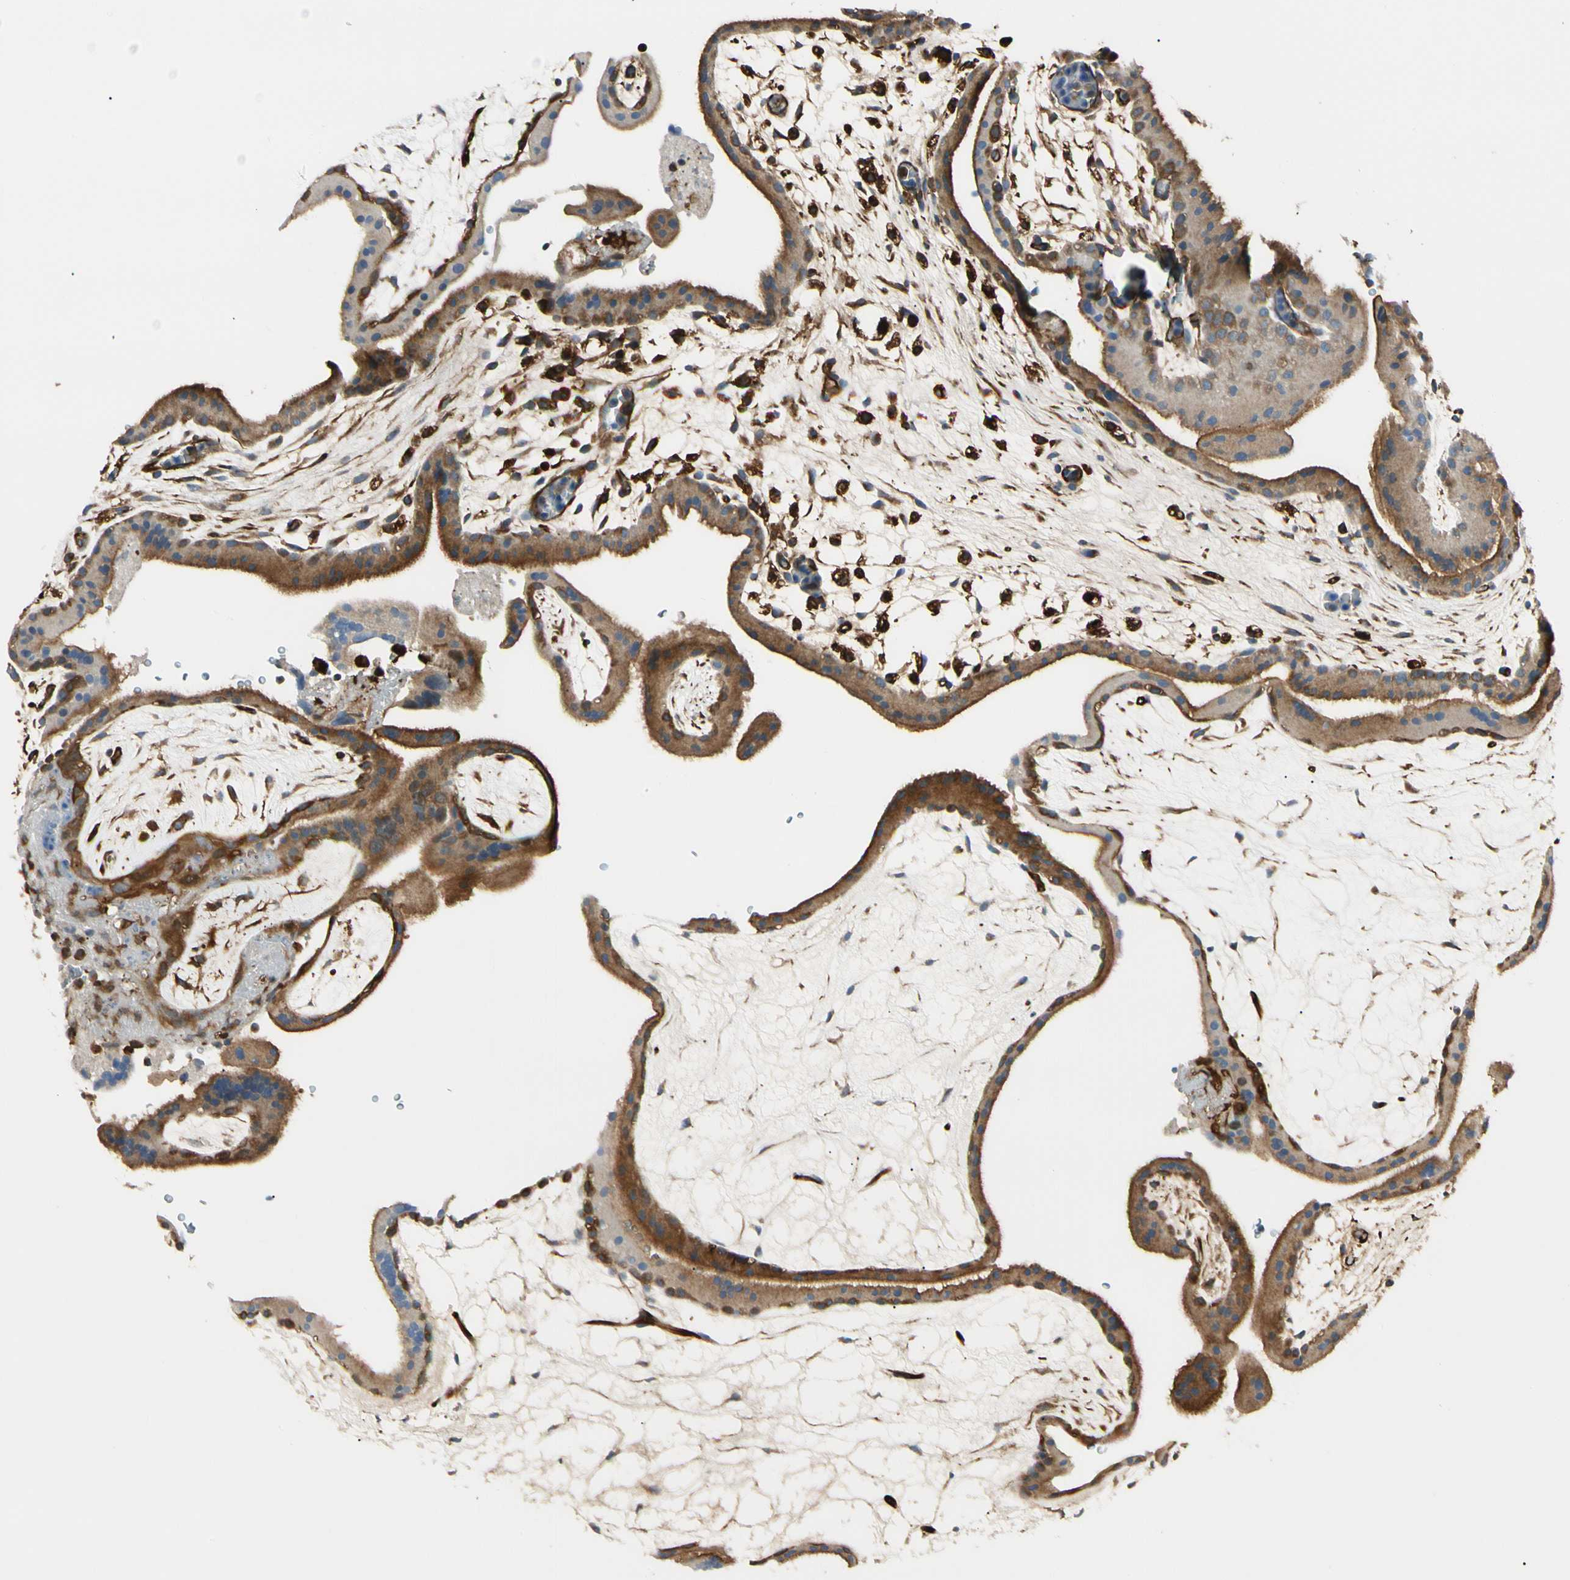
{"staining": {"intensity": "strong", "quantity": ">75%", "location": "cytoplasmic/membranous"}, "tissue": "placenta", "cell_type": "Trophoblastic cells", "image_type": "normal", "snomed": [{"axis": "morphology", "description": "Normal tissue, NOS"}, {"axis": "topography", "description": "Placenta"}], "caption": "The histopathology image demonstrates immunohistochemical staining of benign placenta. There is strong cytoplasmic/membranous expression is seen in about >75% of trophoblastic cells. (IHC, brightfield microscopy, high magnification).", "gene": "FTH1", "patient": {"sex": "female", "age": 19}}